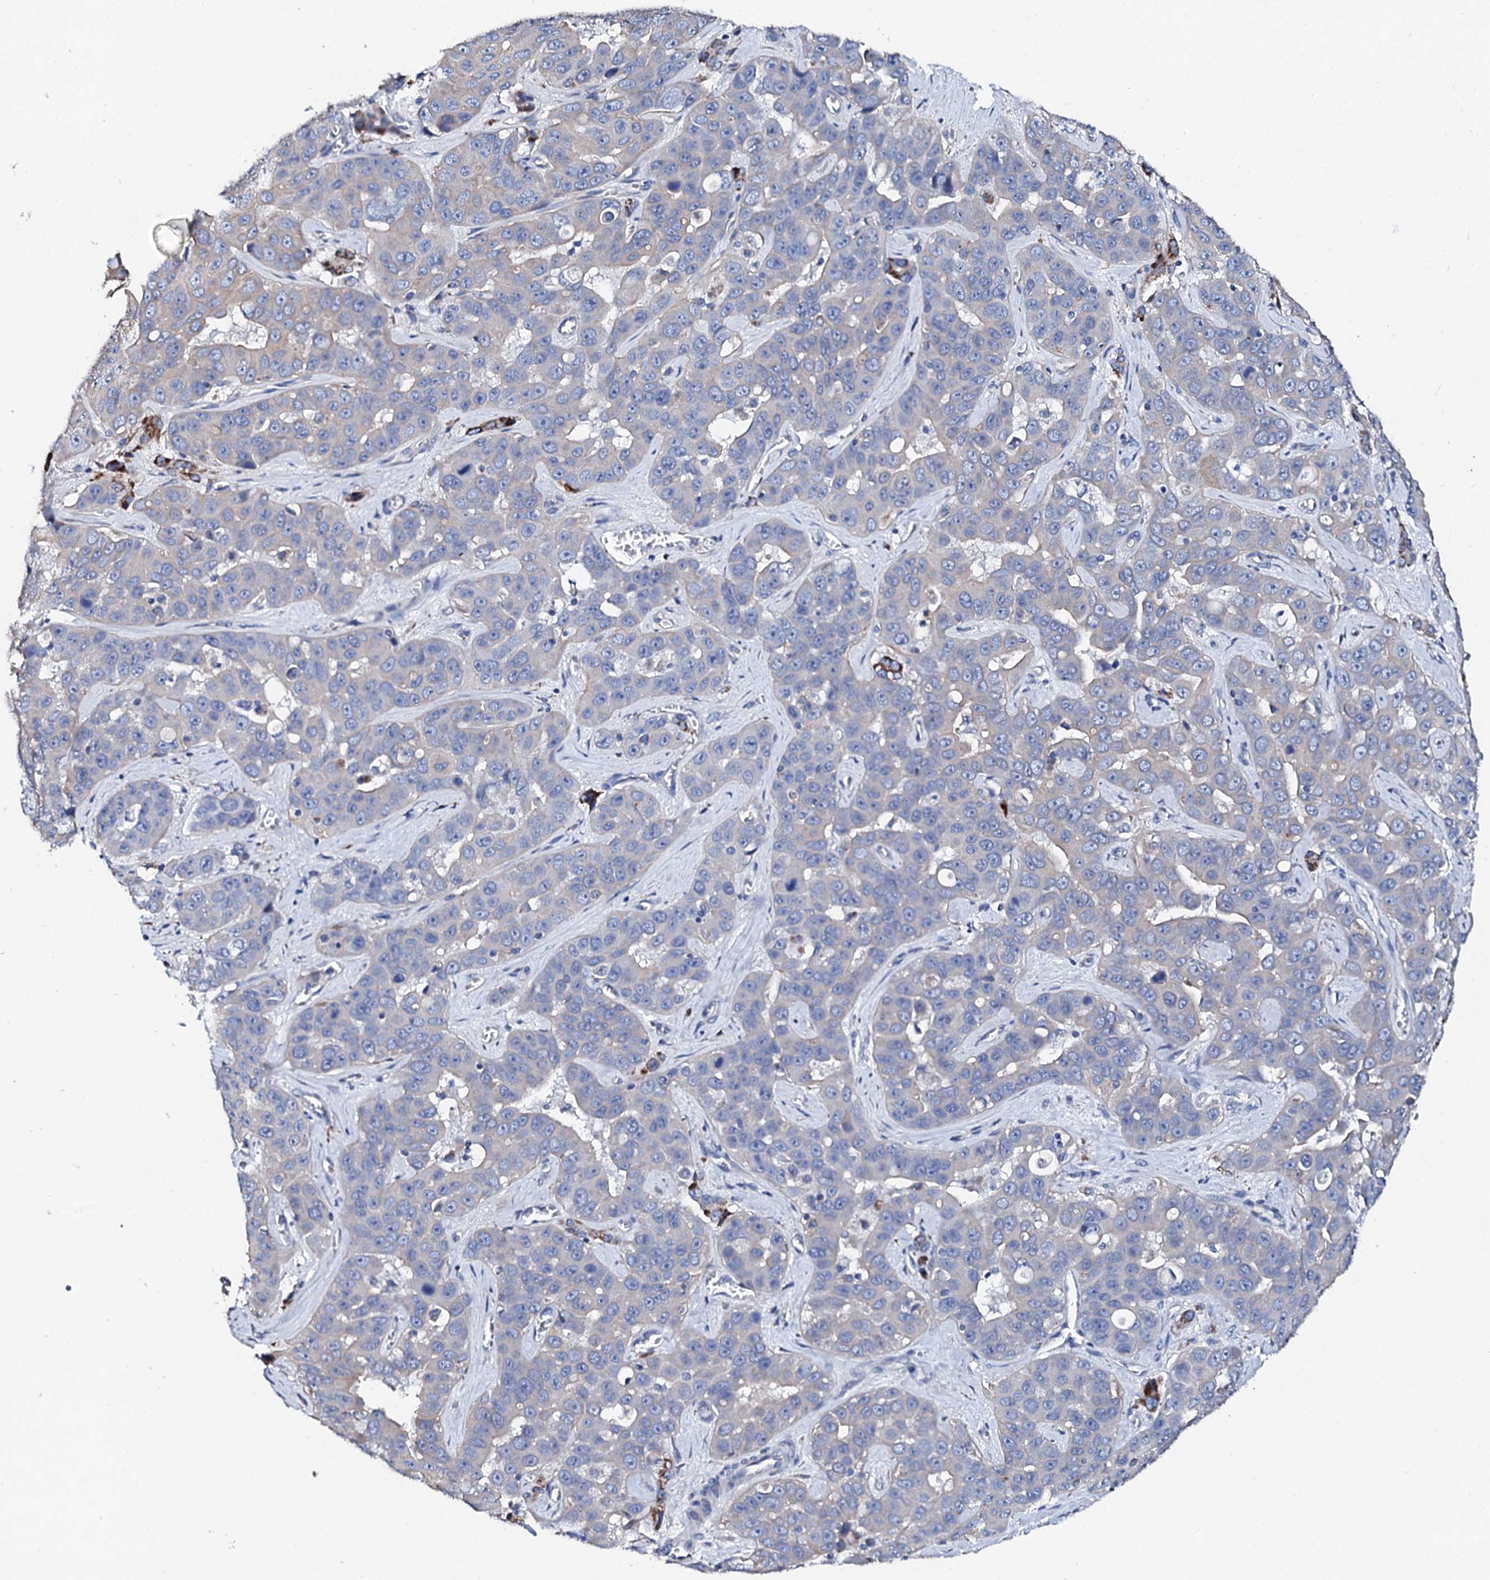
{"staining": {"intensity": "negative", "quantity": "none", "location": "none"}, "tissue": "liver cancer", "cell_type": "Tumor cells", "image_type": "cancer", "snomed": [{"axis": "morphology", "description": "Cholangiocarcinoma"}, {"axis": "topography", "description": "Liver"}], "caption": "This is an immunohistochemistry (IHC) histopathology image of cholangiocarcinoma (liver). There is no staining in tumor cells.", "gene": "KLHL32", "patient": {"sex": "female", "age": 52}}